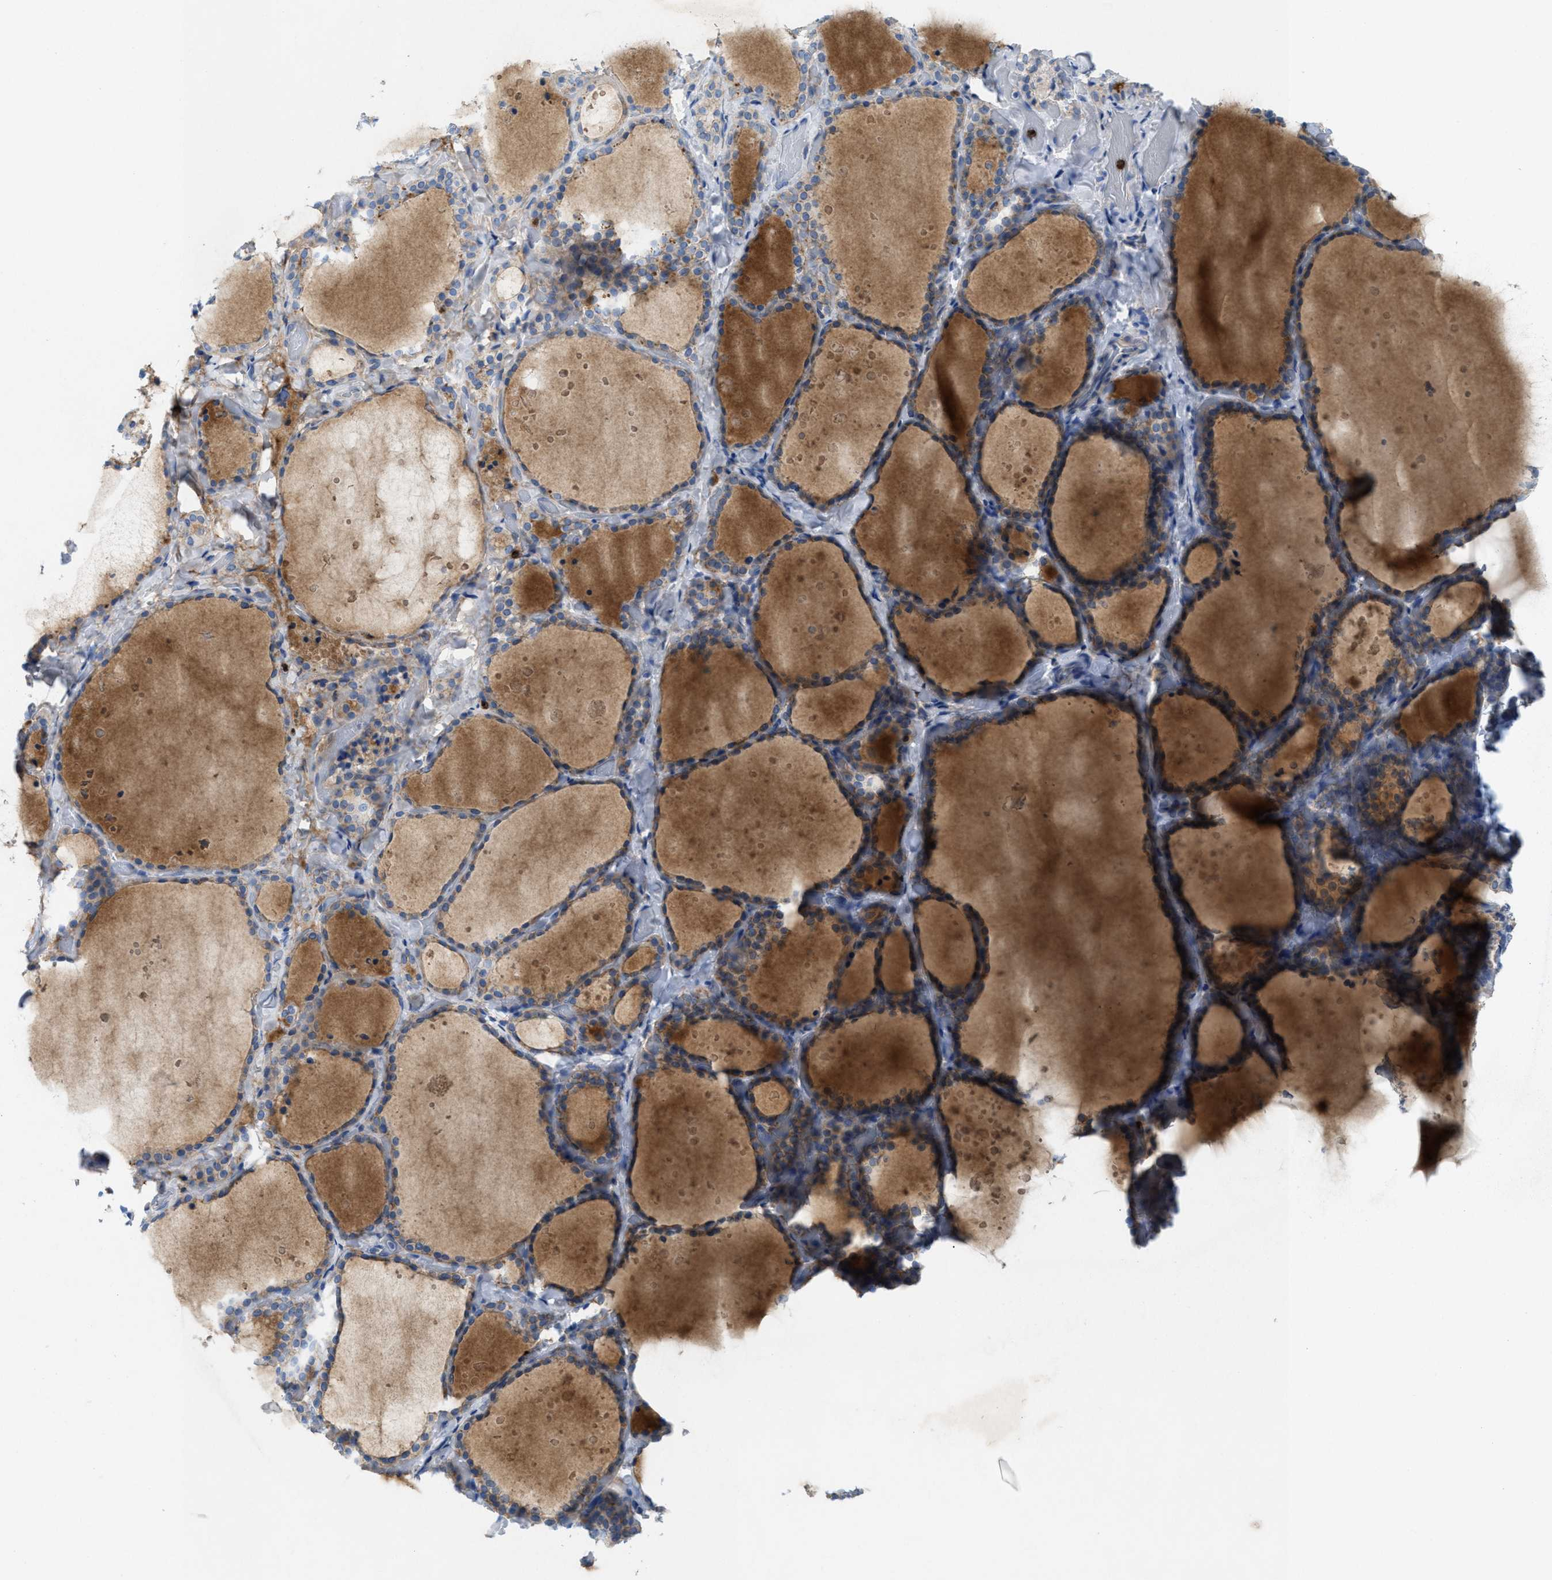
{"staining": {"intensity": "weak", "quantity": "25%-75%", "location": "cytoplasmic/membranous"}, "tissue": "thyroid gland", "cell_type": "Glandular cells", "image_type": "normal", "snomed": [{"axis": "morphology", "description": "Normal tissue, NOS"}, {"axis": "topography", "description": "Thyroid gland"}], "caption": "A histopathology image of human thyroid gland stained for a protein demonstrates weak cytoplasmic/membranous brown staining in glandular cells. (DAB = brown stain, brightfield microscopy at high magnification).", "gene": "CKLF", "patient": {"sex": "female", "age": 44}}